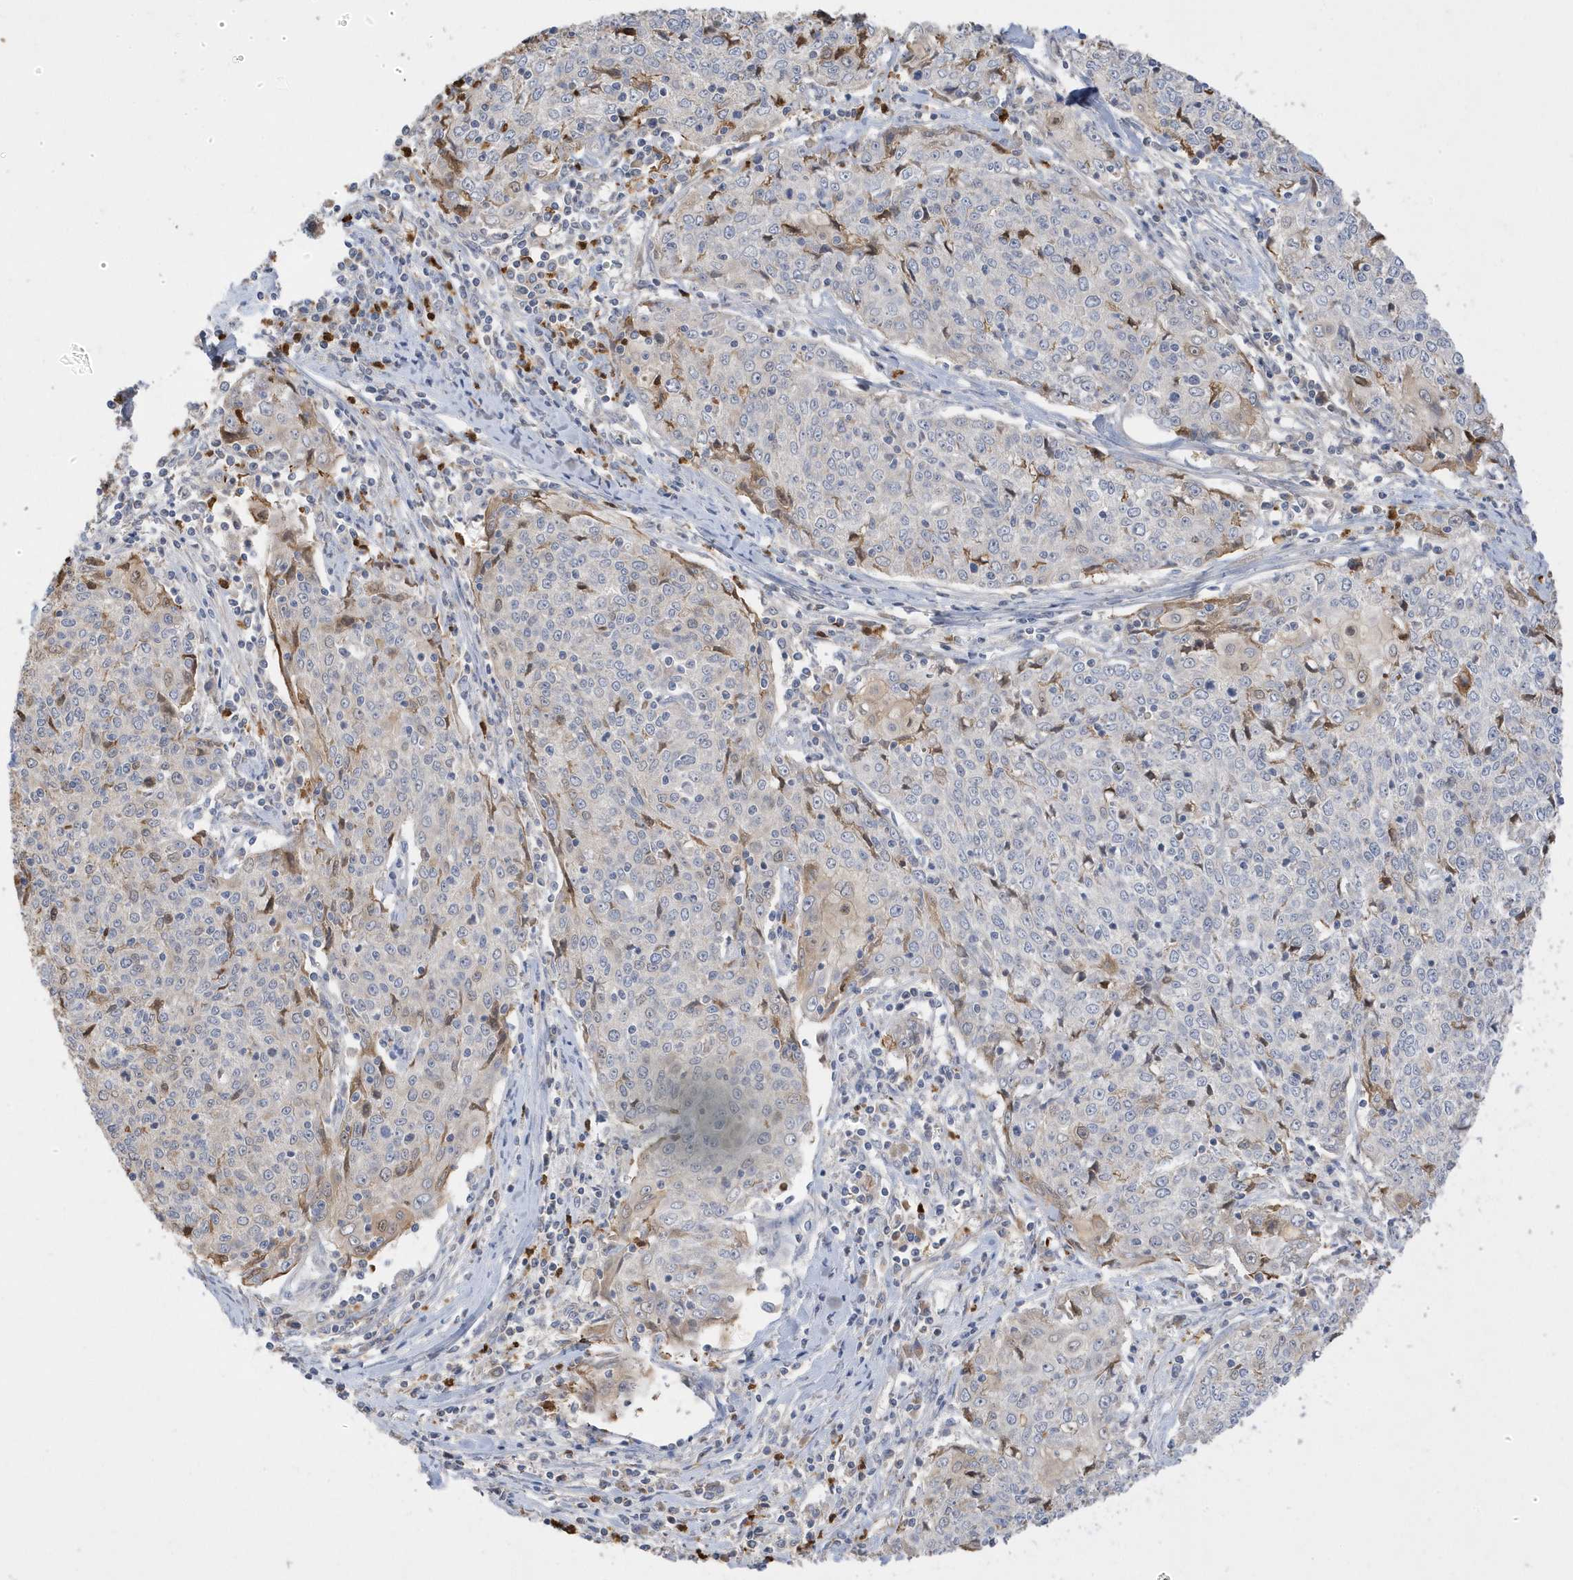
{"staining": {"intensity": "weak", "quantity": "<25%", "location": "cytoplasmic/membranous"}, "tissue": "cervical cancer", "cell_type": "Tumor cells", "image_type": "cancer", "snomed": [{"axis": "morphology", "description": "Squamous cell carcinoma, NOS"}, {"axis": "topography", "description": "Cervix"}], "caption": "High magnification brightfield microscopy of cervical cancer (squamous cell carcinoma) stained with DAB (brown) and counterstained with hematoxylin (blue): tumor cells show no significant positivity. The staining is performed using DAB brown chromogen with nuclei counter-stained in using hematoxylin.", "gene": "DPP9", "patient": {"sex": "female", "age": 48}}